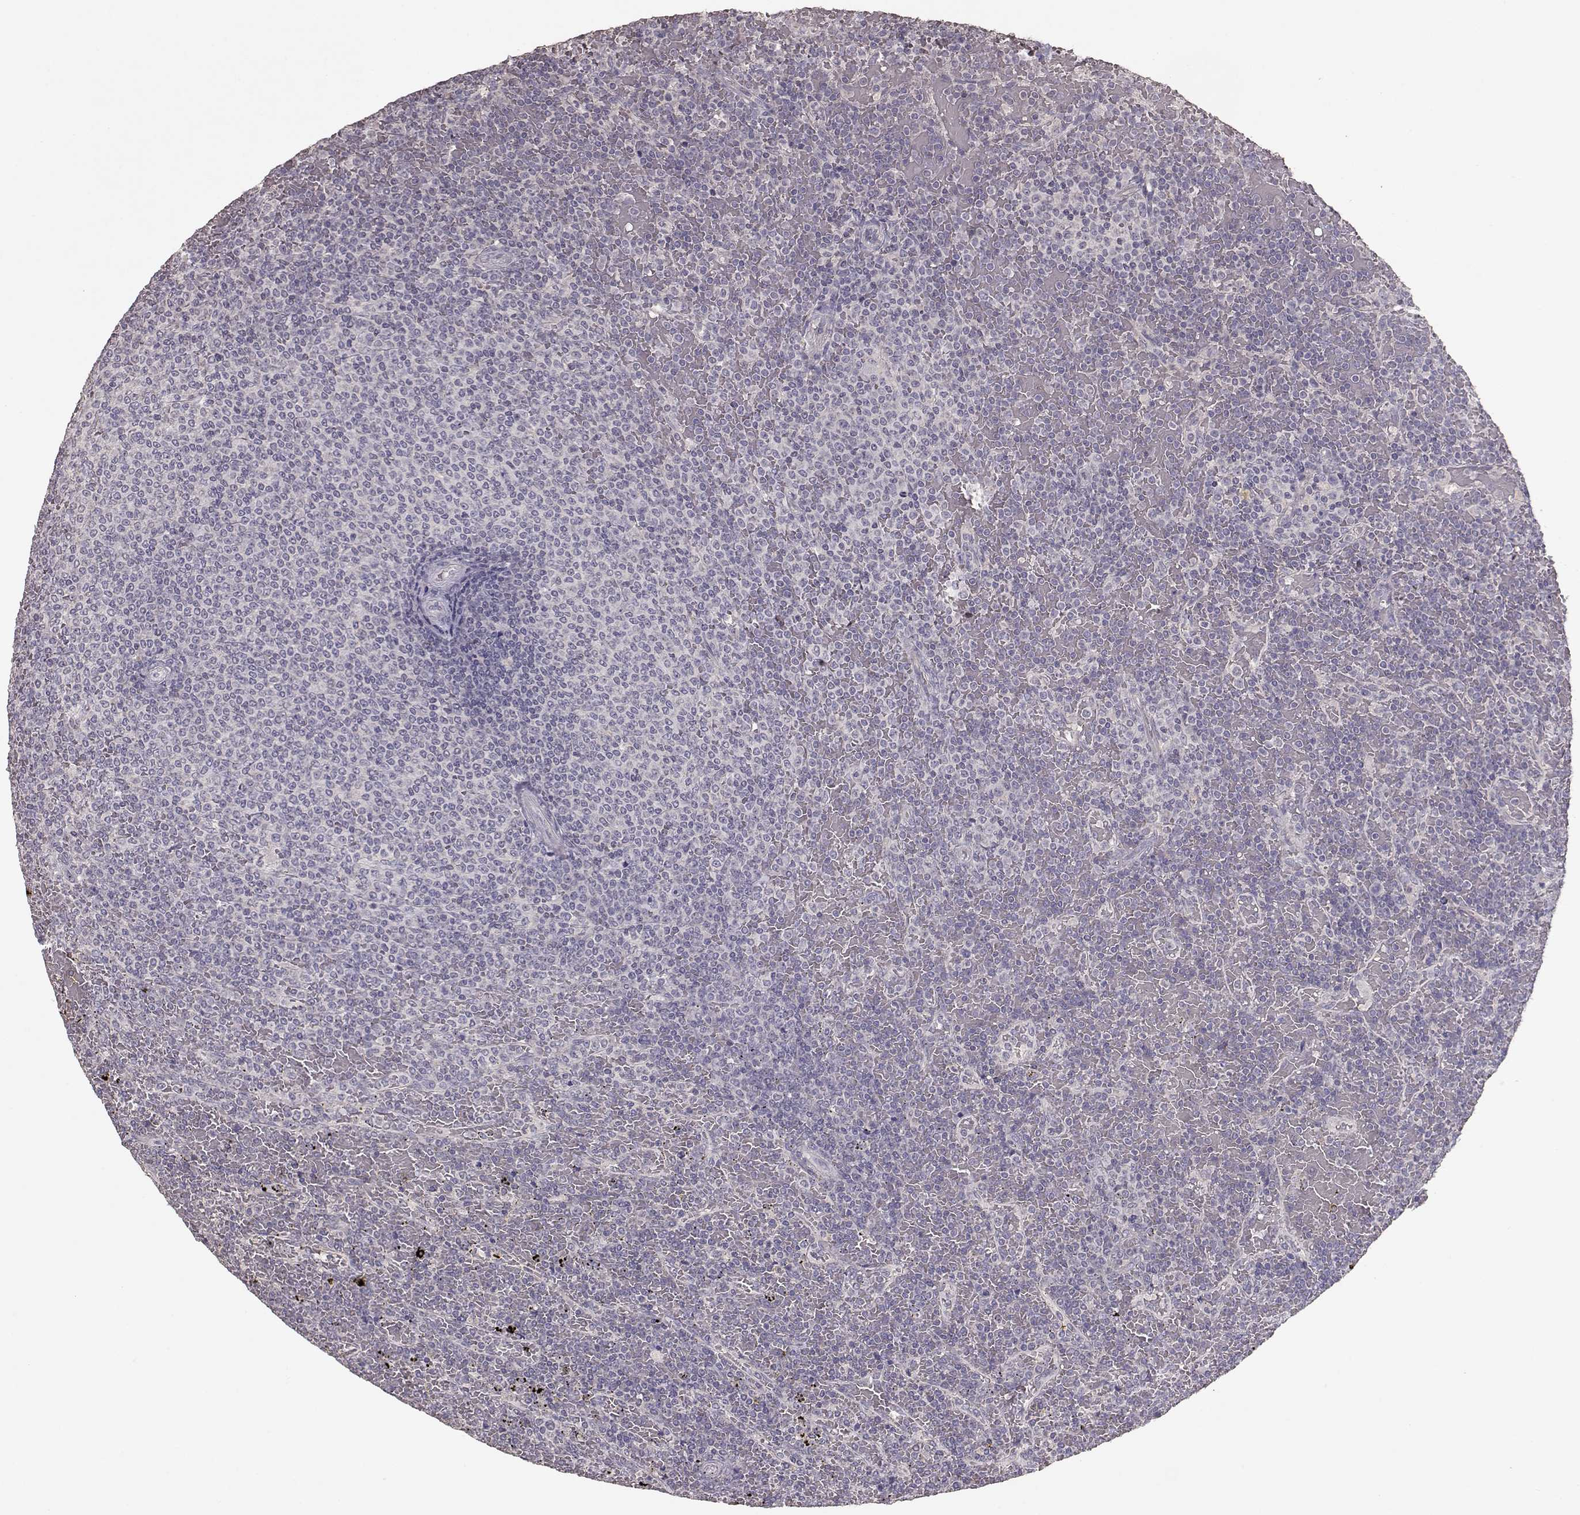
{"staining": {"intensity": "negative", "quantity": "none", "location": "none"}, "tissue": "lymphoma", "cell_type": "Tumor cells", "image_type": "cancer", "snomed": [{"axis": "morphology", "description": "Malignant lymphoma, non-Hodgkin's type, Low grade"}, {"axis": "topography", "description": "Spleen"}], "caption": "Tumor cells show no significant protein positivity in lymphoma.", "gene": "PMCH", "patient": {"sex": "female", "age": 77}}